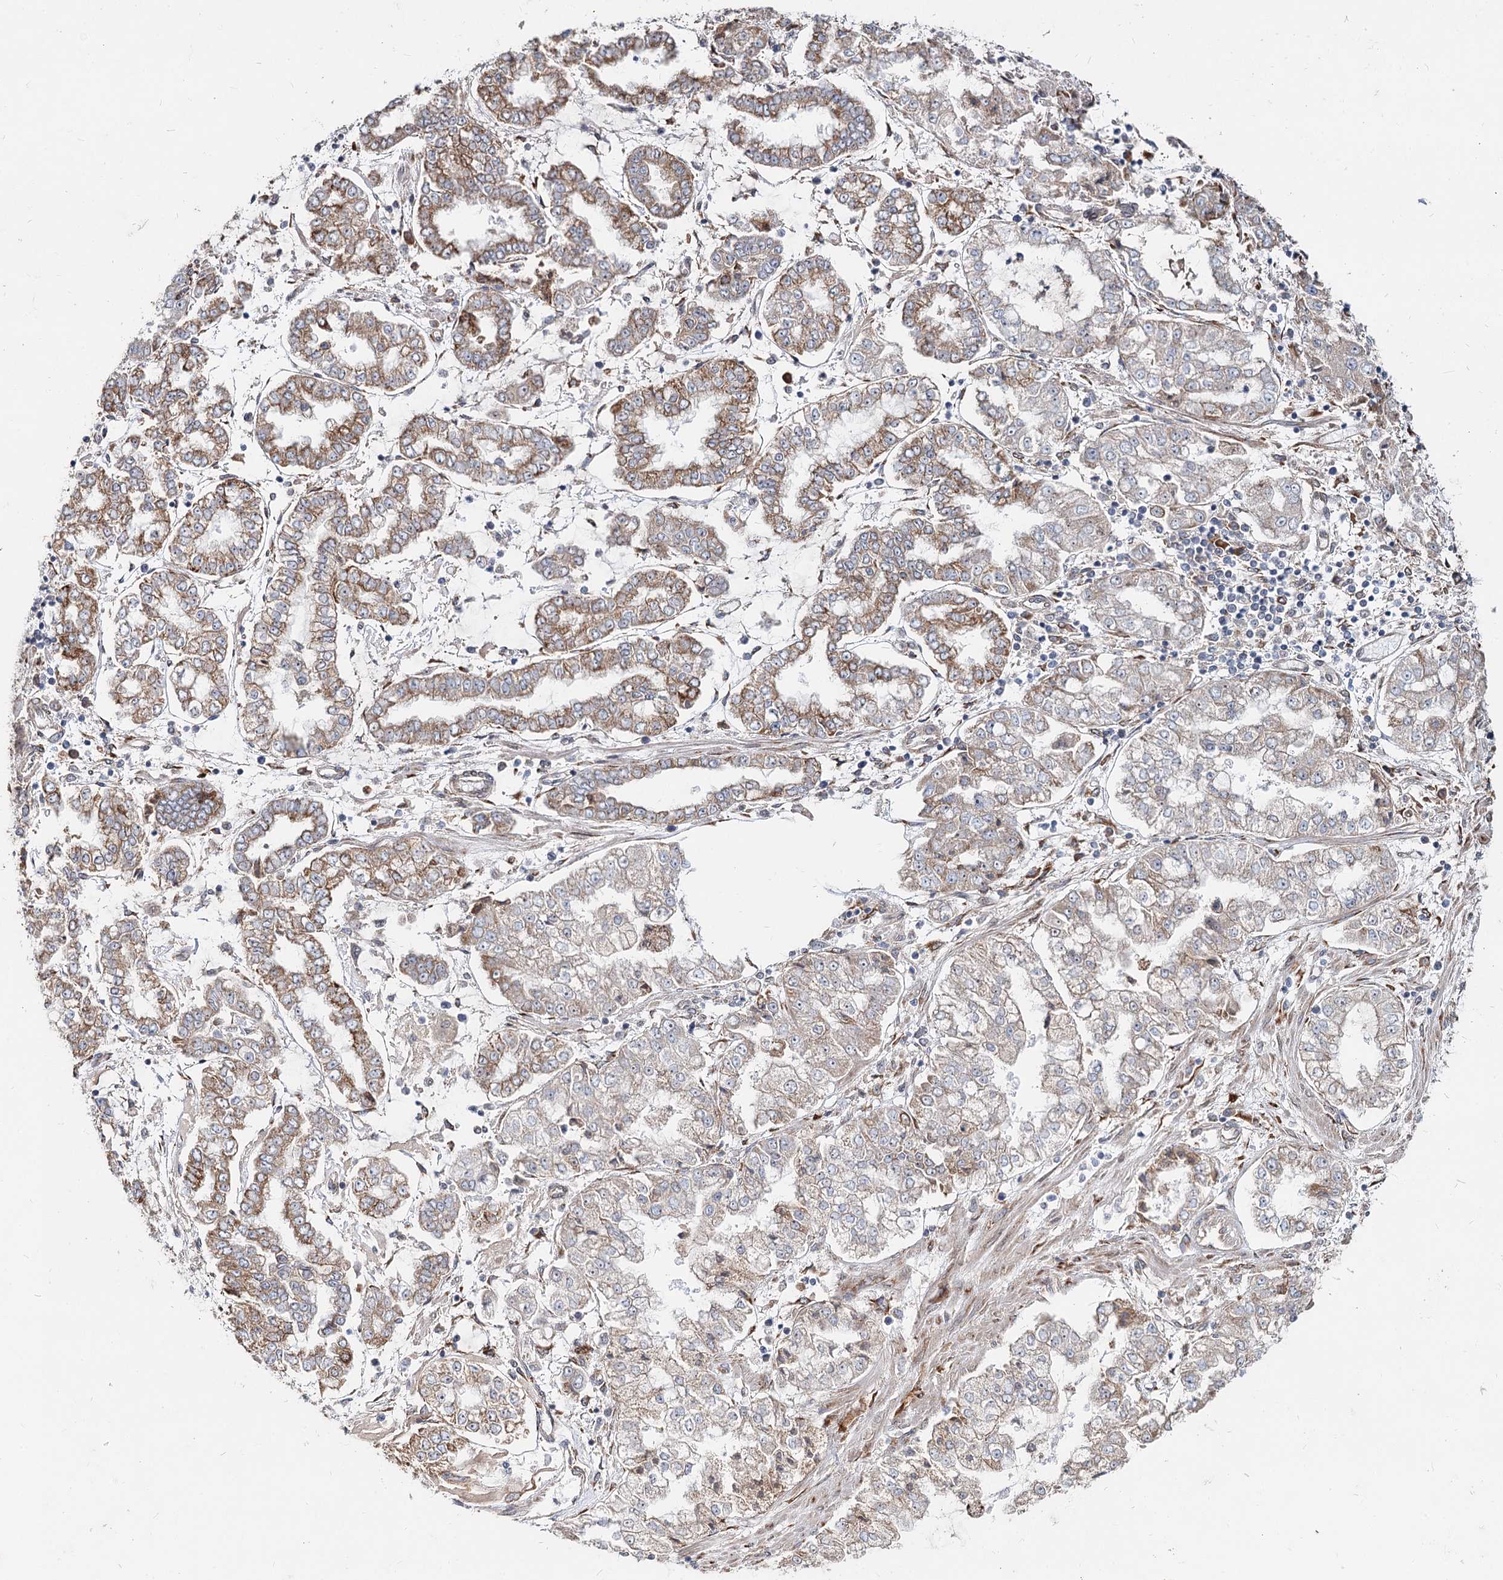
{"staining": {"intensity": "moderate", "quantity": "<25%", "location": "cytoplasmic/membranous"}, "tissue": "stomach cancer", "cell_type": "Tumor cells", "image_type": "cancer", "snomed": [{"axis": "morphology", "description": "Adenocarcinoma, NOS"}, {"axis": "topography", "description": "Stomach"}], "caption": "IHC of stomach adenocarcinoma shows low levels of moderate cytoplasmic/membranous staining in approximately <25% of tumor cells.", "gene": "SPART", "patient": {"sex": "male", "age": 76}}